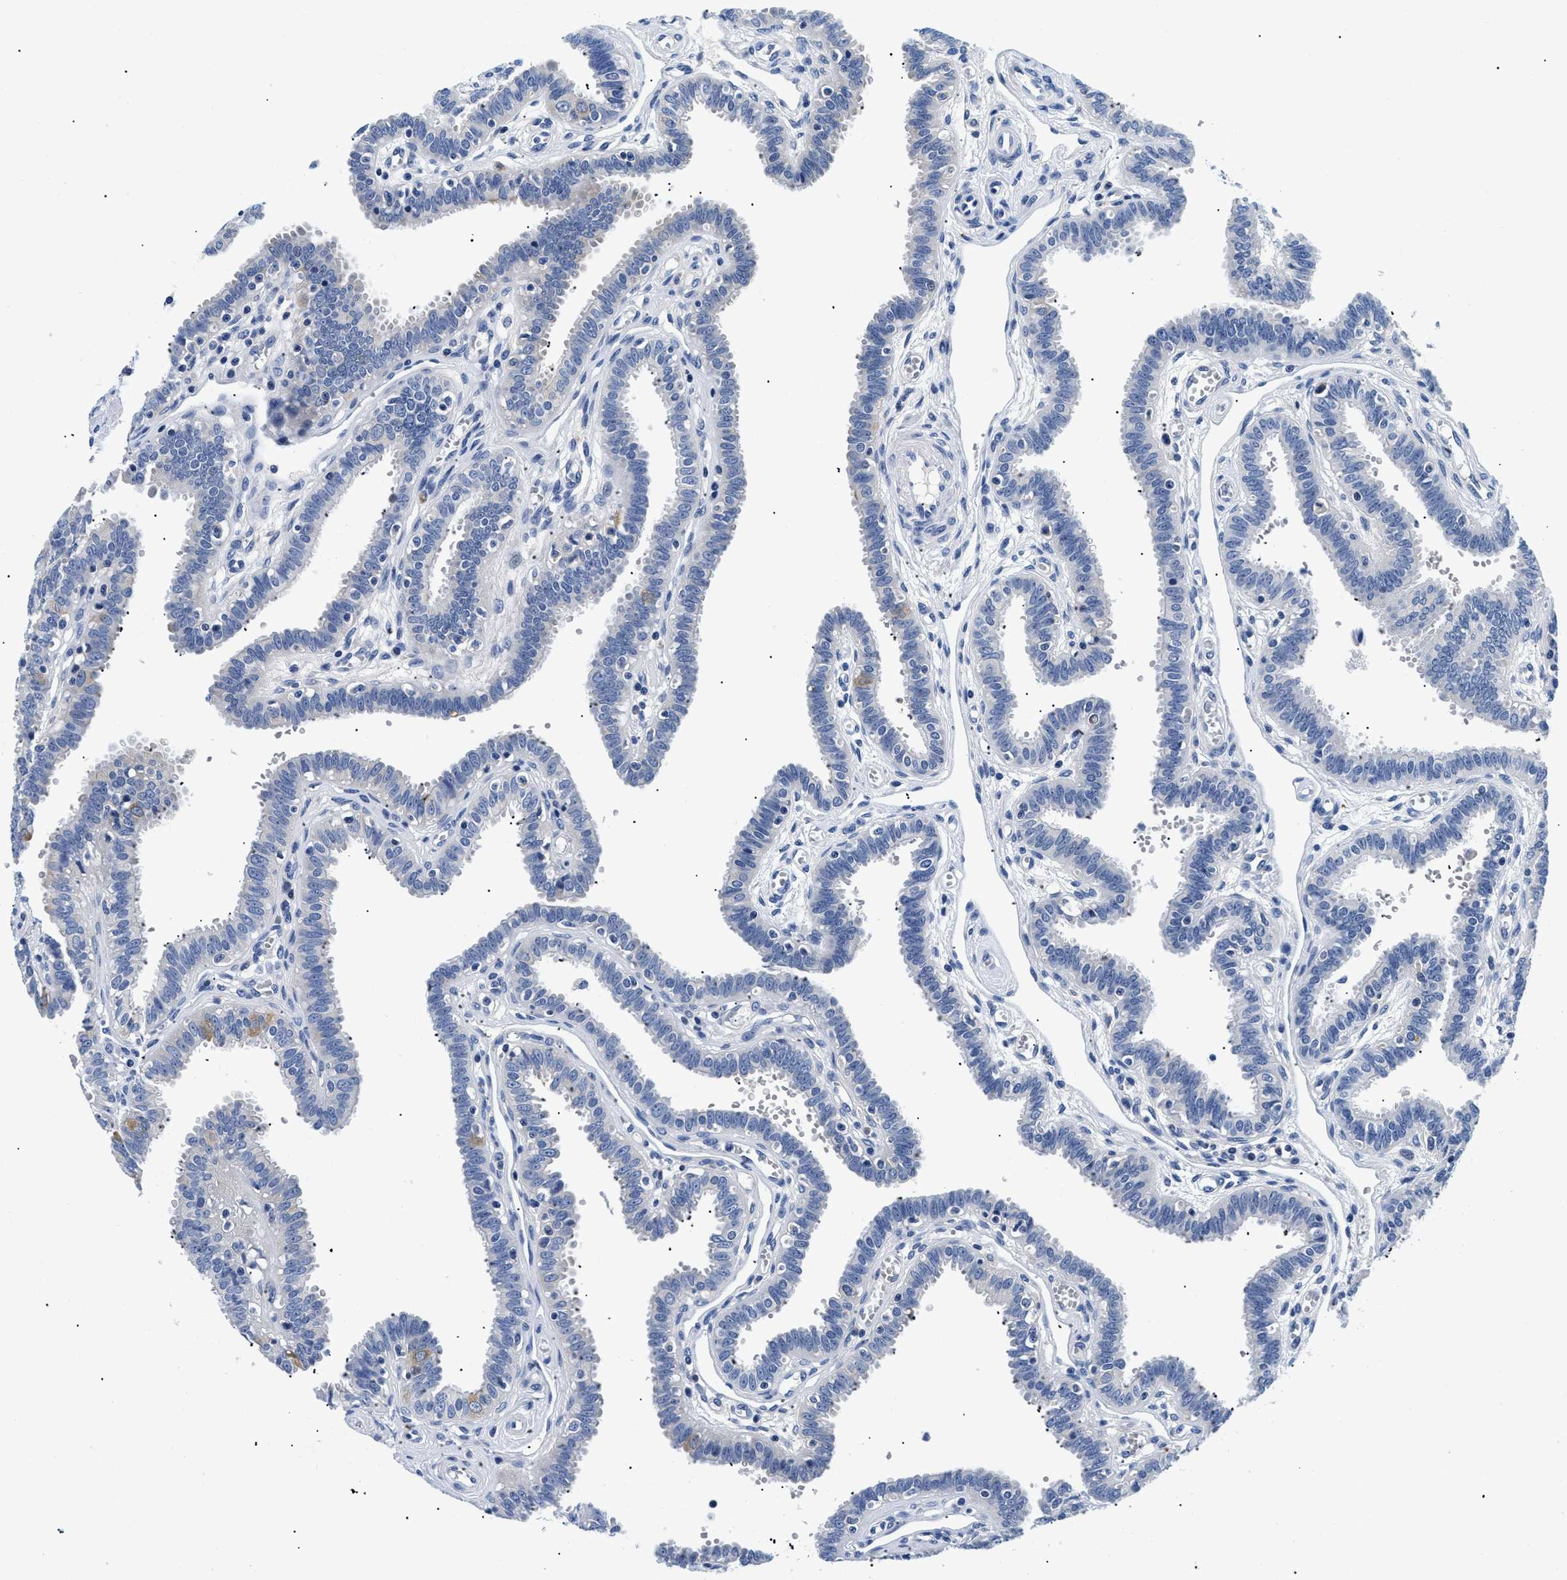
{"staining": {"intensity": "negative", "quantity": "none", "location": "none"}, "tissue": "fallopian tube", "cell_type": "Glandular cells", "image_type": "normal", "snomed": [{"axis": "morphology", "description": "Normal tissue, NOS"}, {"axis": "topography", "description": "Fallopian tube"}], "caption": "An immunohistochemistry photomicrograph of unremarkable fallopian tube is shown. There is no staining in glandular cells of fallopian tube. (Stains: DAB immunohistochemistry with hematoxylin counter stain, Microscopy: brightfield microscopy at high magnification).", "gene": "MEA1", "patient": {"sex": "female", "age": 32}}